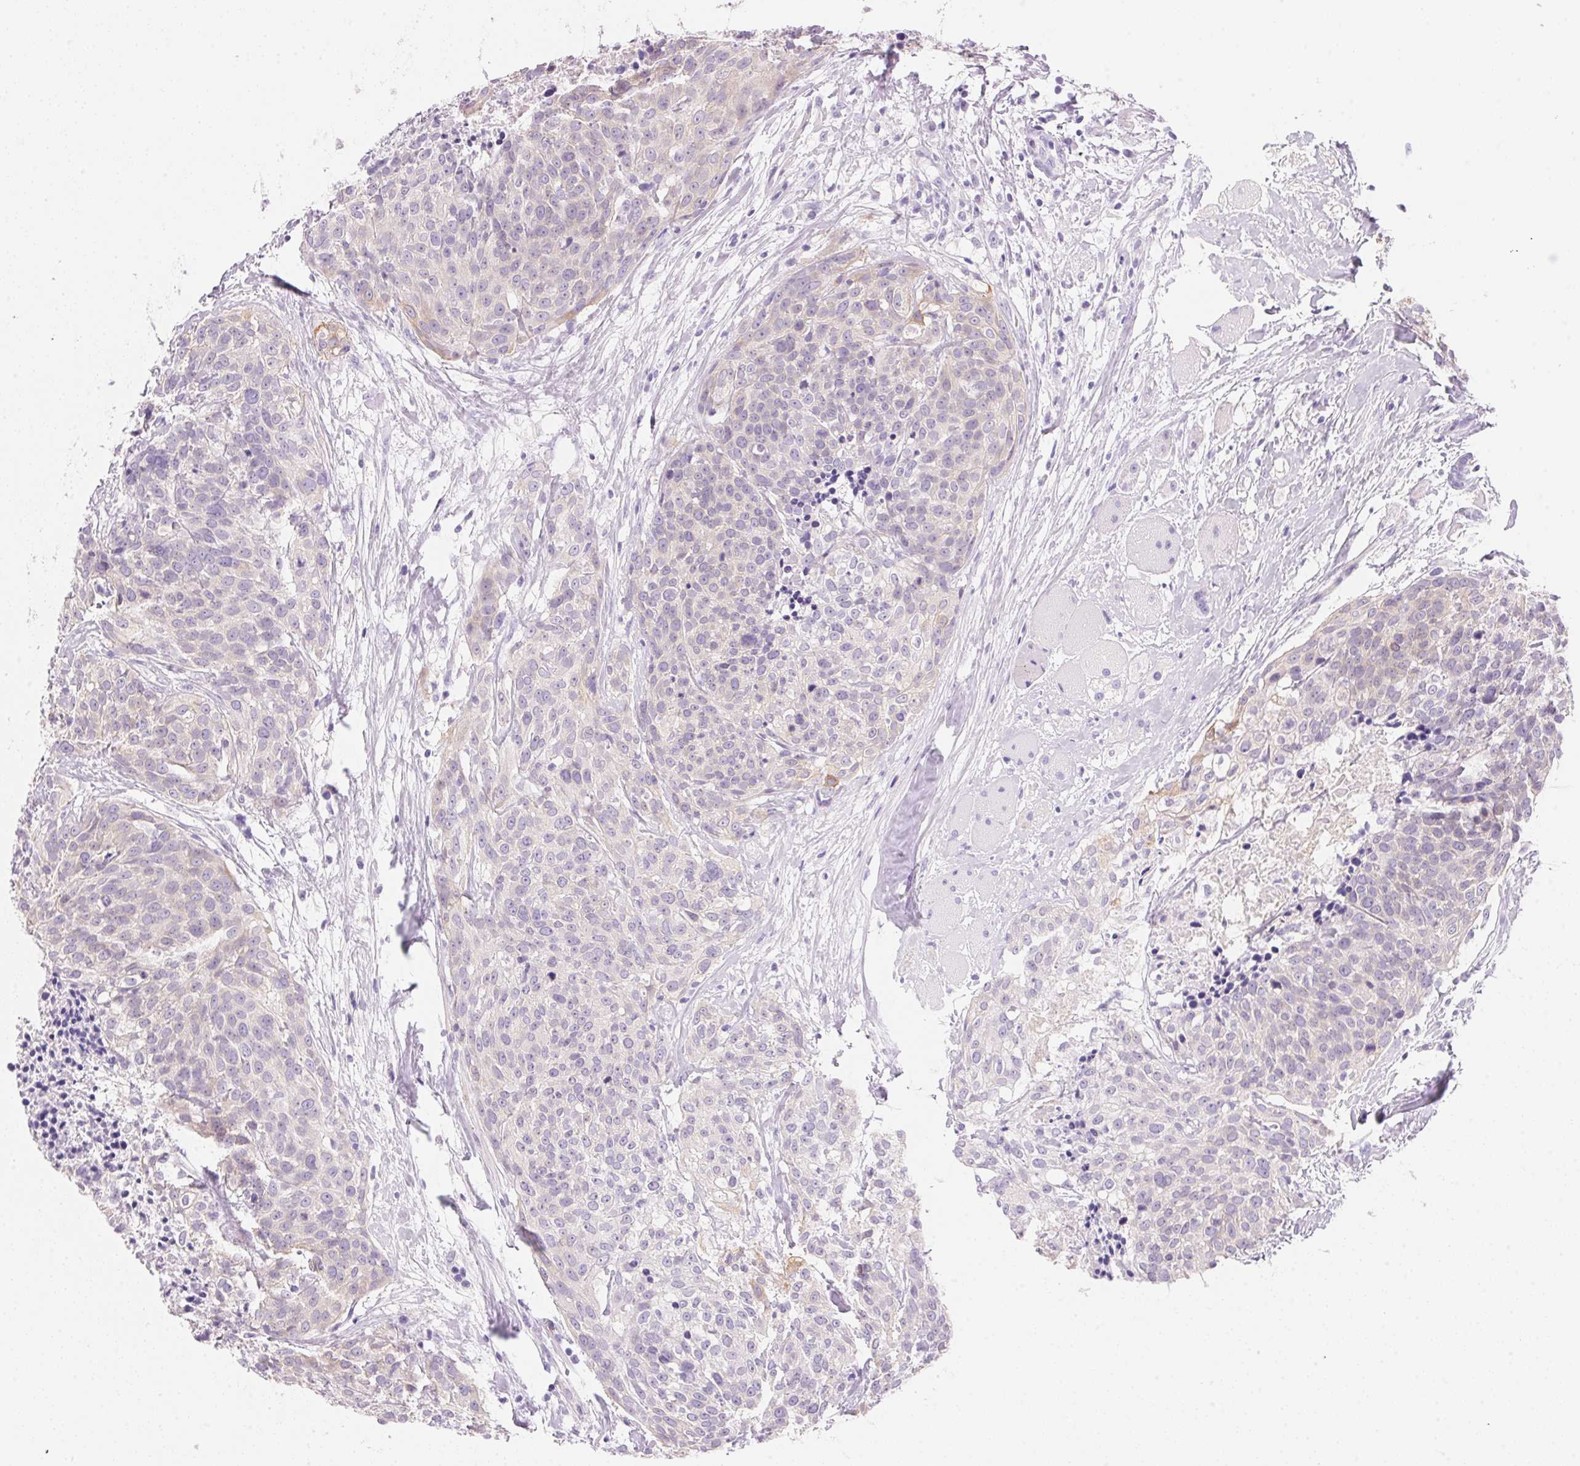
{"staining": {"intensity": "negative", "quantity": "none", "location": "none"}, "tissue": "head and neck cancer", "cell_type": "Tumor cells", "image_type": "cancer", "snomed": [{"axis": "morphology", "description": "Squamous cell carcinoma, NOS"}, {"axis": "topography", "description": "Oral tissue"}, {"axis": "topography", "description": "Head-Neck"}], "caption": "Head and neck squamous cell carcinoma stained for a protein using immunohistochemistry (IHC) displays no expression tumor cells.", "gene": "DHCR24", "patient": {"sex": "male", "age": 64}}